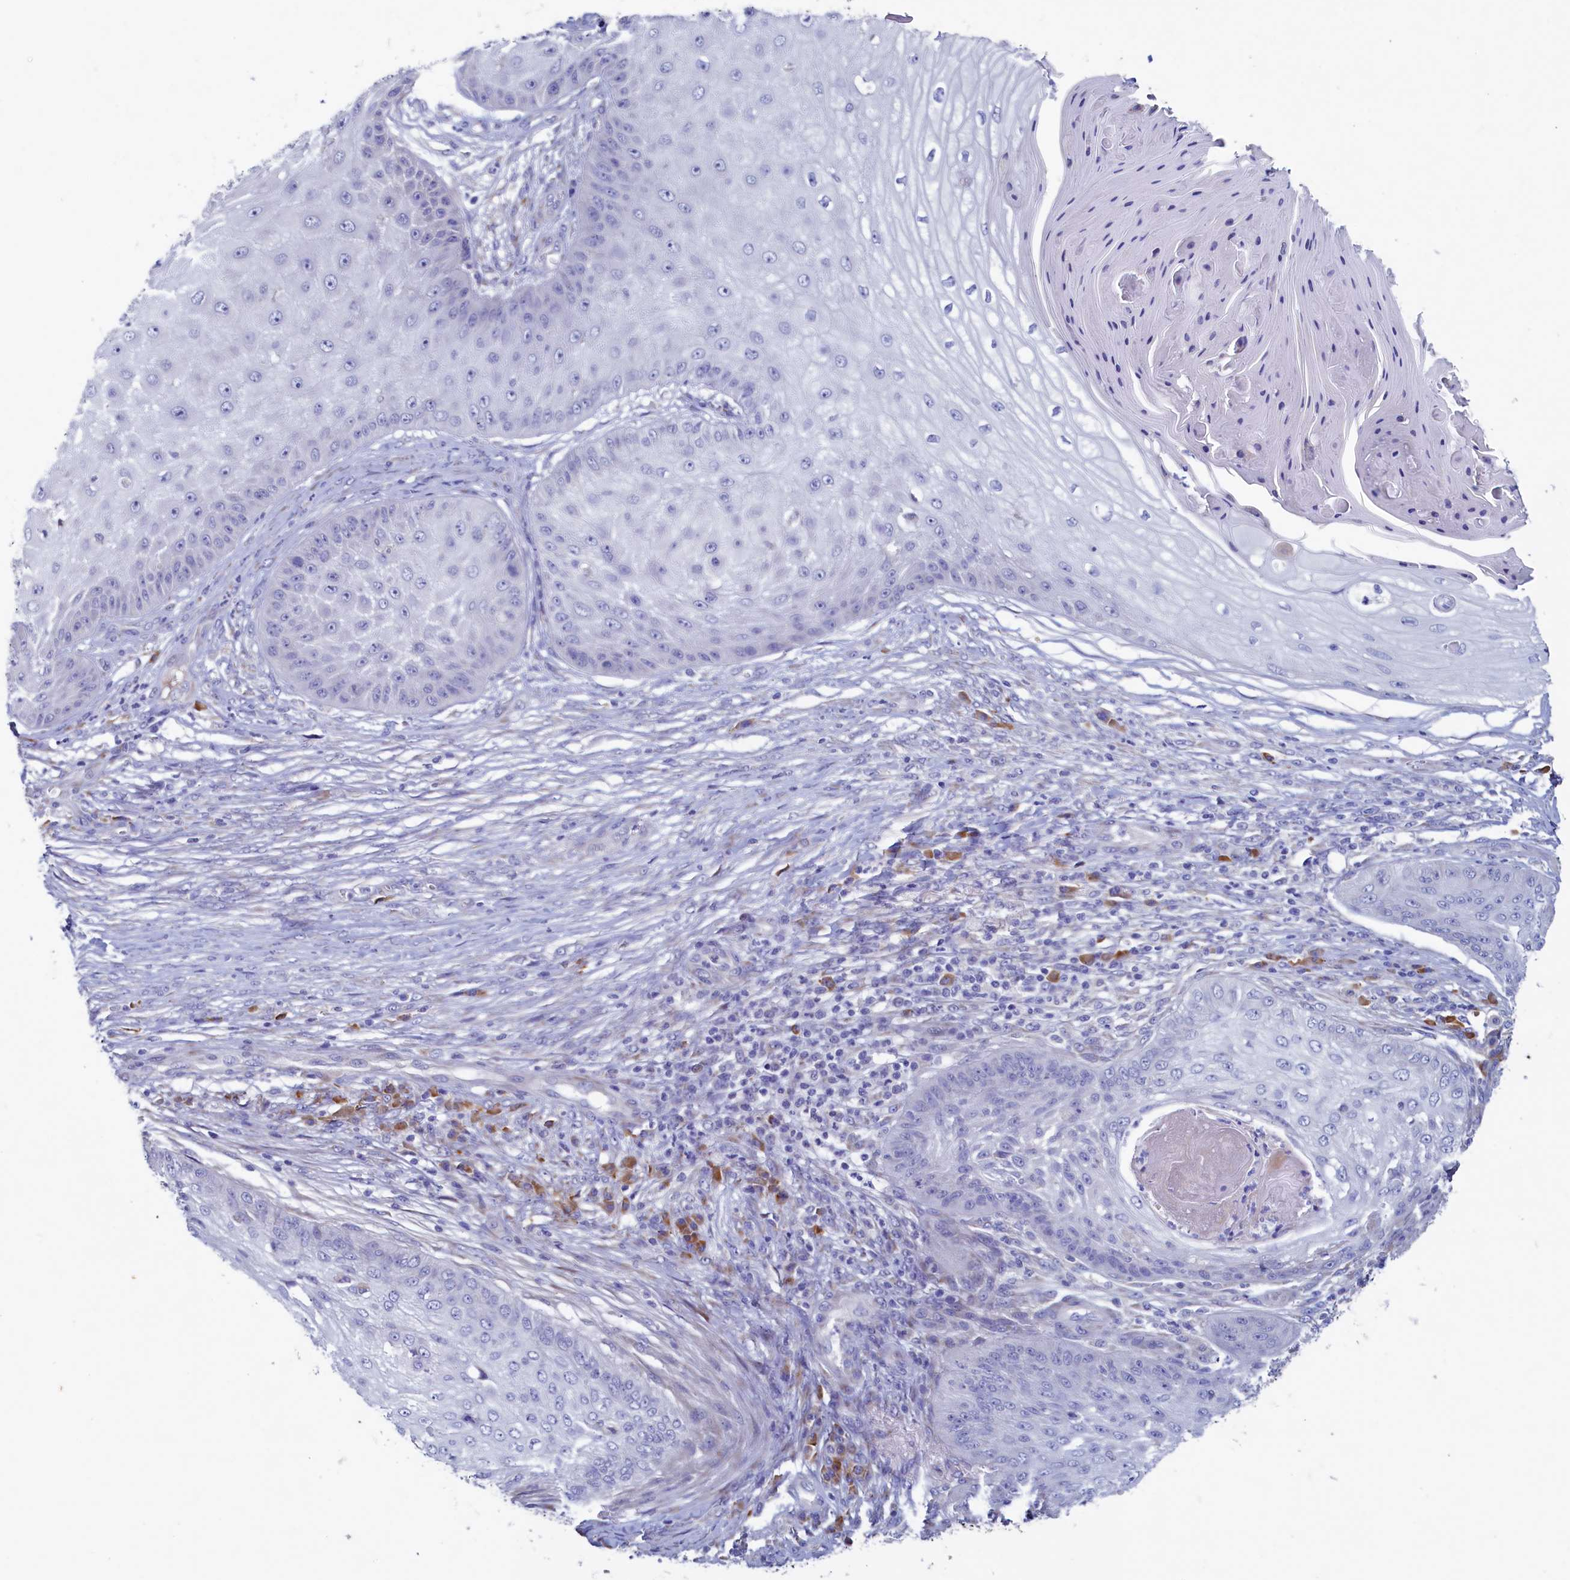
{"staining": {"intensity": "negative", "quantity": "none", "location": "none"}, "tissue": "skin cancer", "cell_type": "Tumor cells", "image_type": "cancer", "snomed": [{"axis": "morphology", "description": "Squamous cell carcinoma, NOS"}, {"axis": "topography", "description": "Skin"}], "caption": "The micrograph displays no staining of tumor cells in skin cancer (squamous cell carcinoma).", "gene": "CBLIF", "patient": {"sex": "male", "age": 70}}